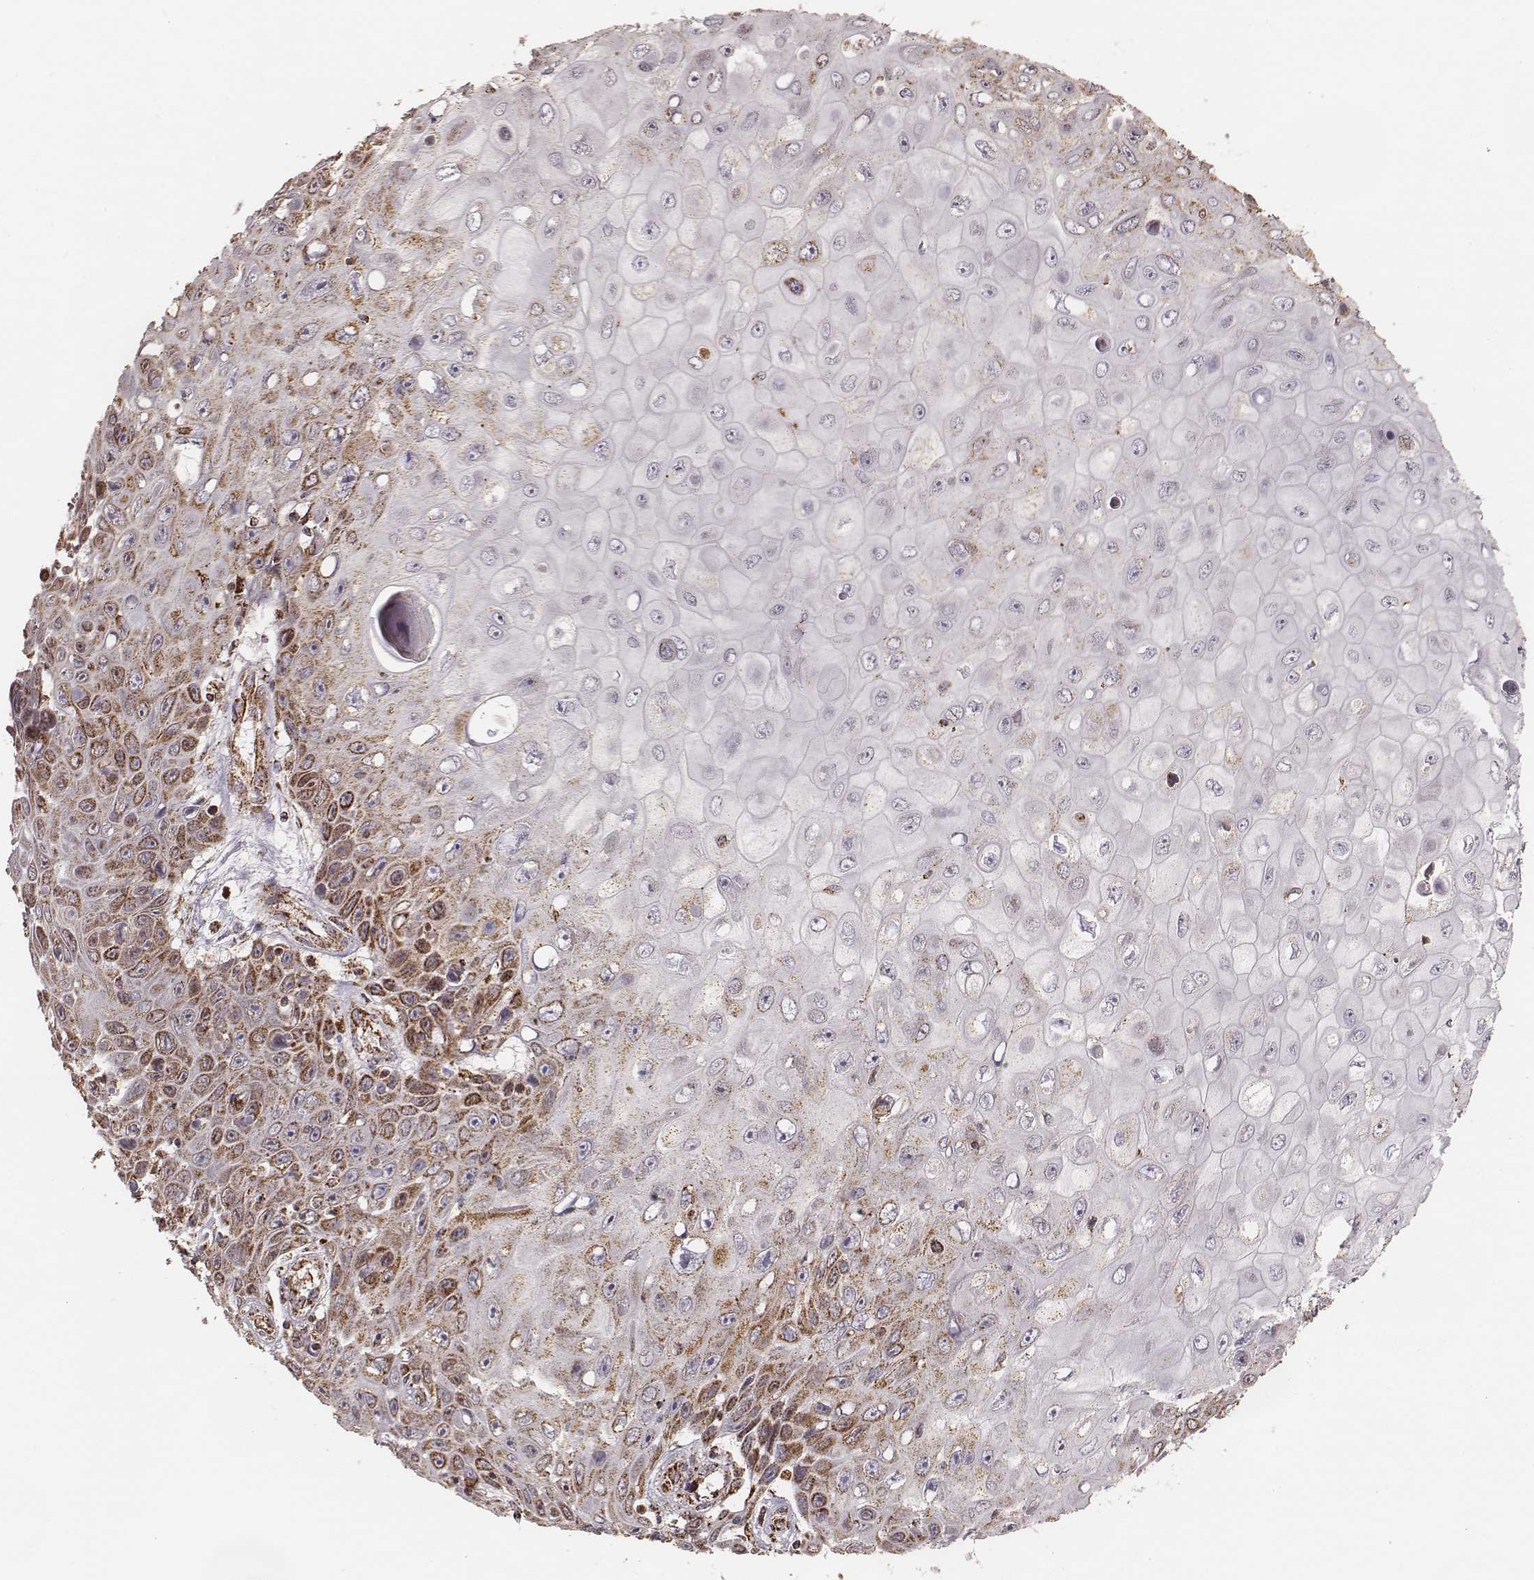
{"staining": {"intensity": "strong", "quantity": ">75%", "location": "cytoplasmic/membranous"}, "tissue": "skin cancer", "cell_type": "Tumor cells", "image_type": "cancer", "snomed": [{"axis": "morphology", "description": "Squamous cell carcinoma, NOS"}, {"axis": "topography", "description": "Skin"}], "caption": "High-magnification brightfield microscopy of squamous cell carcinoma (skin) stained with DAB (3,3'-diaminobenzidine) (brown) and counterstained with hematoxylin (blue). tumor cells exhibit strong cytoplasmic/membranous expression is identified in approximately>75% of cells.", "gene": "CS", "patient": {"sex": "male", "age": 82}}